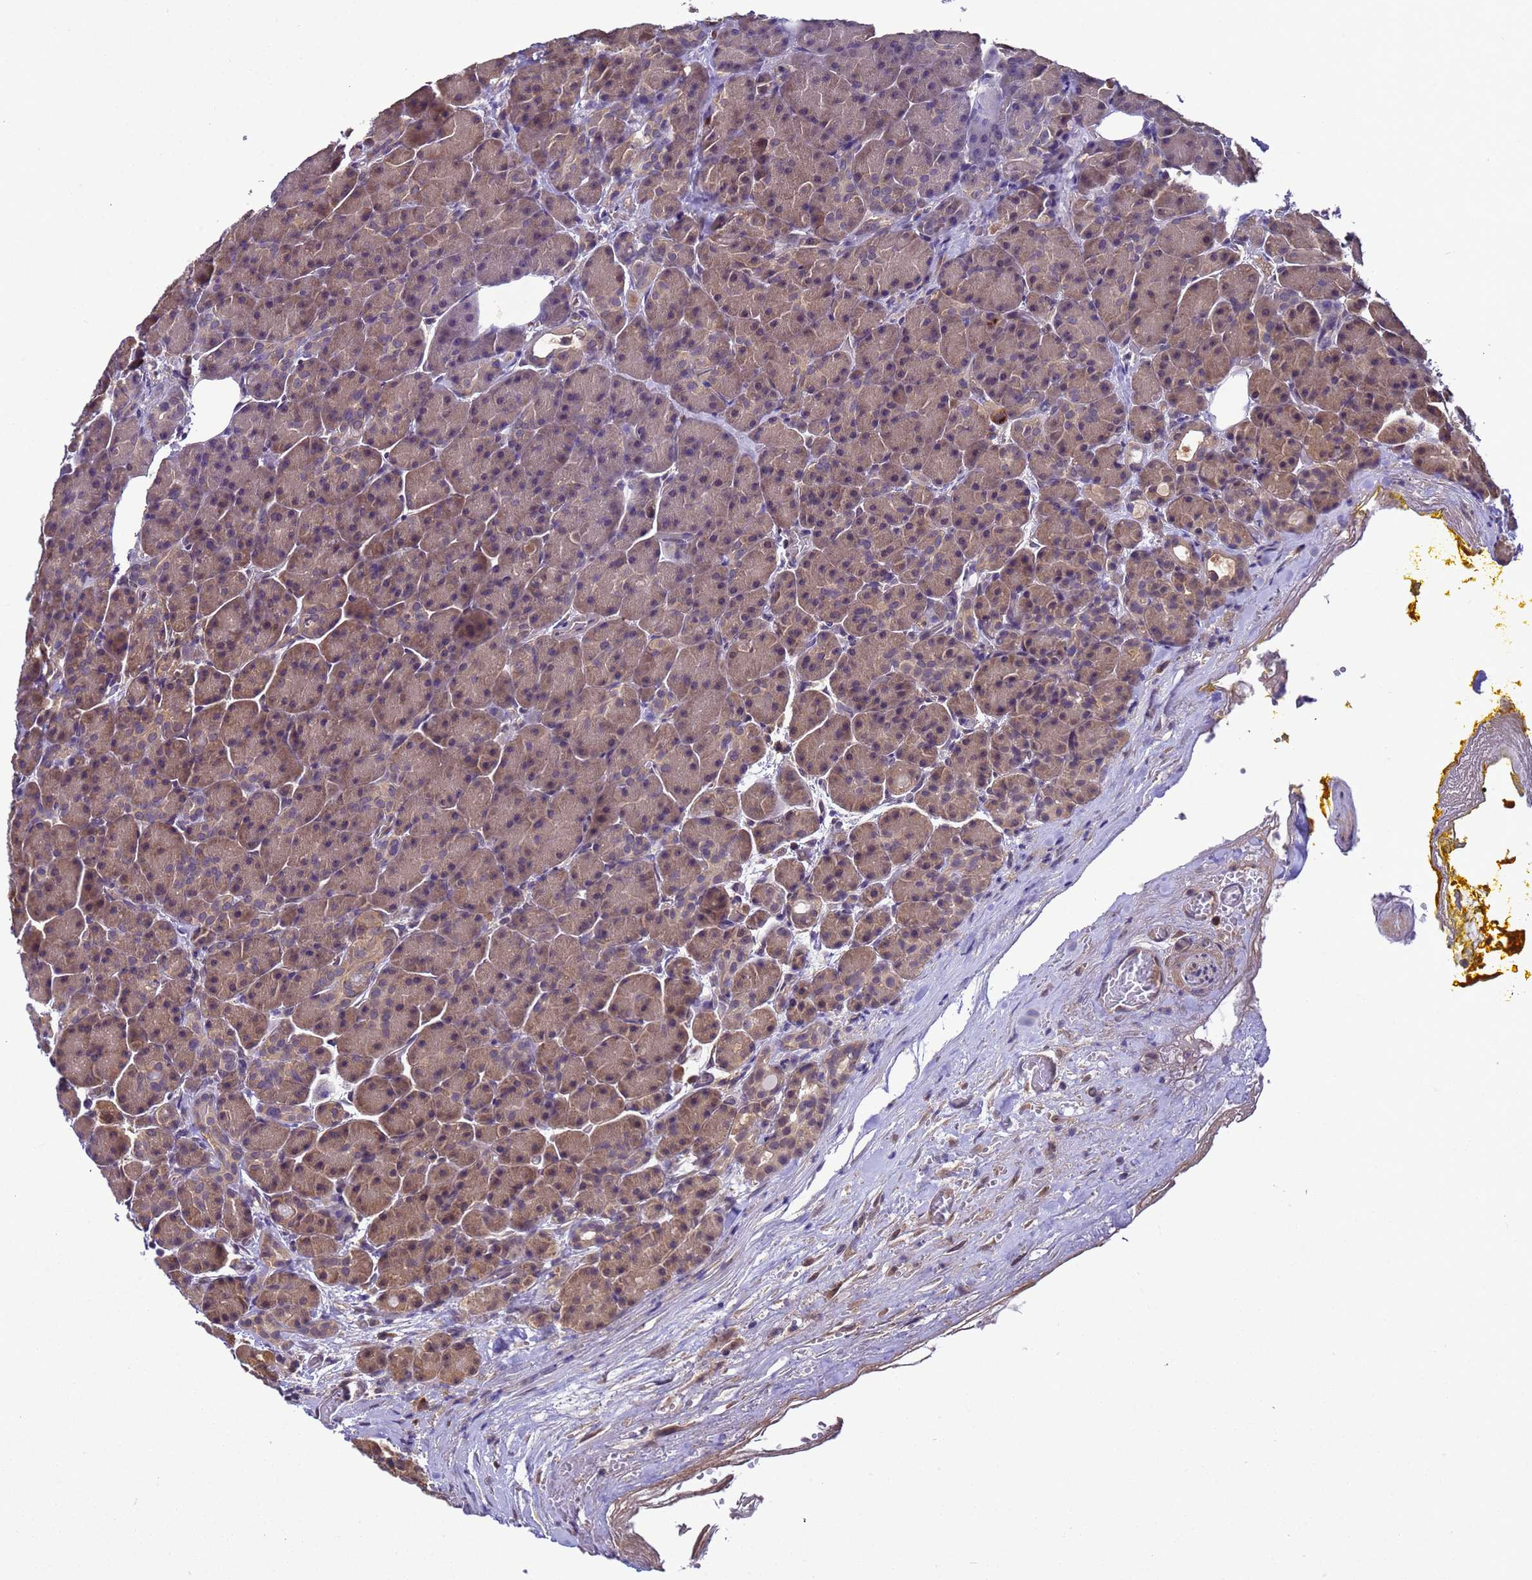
{"staining": {"intensity": "moderate", "quantity": ">75%", "location": "cytoplasmic/membranous"}, "tissue": "pancreas", "cell_type": "Exocrine glandular cells", "image_type": "normal", "snomed": [{"axis": "morphology", "description": "Normal tissue, NOS"}, {"axis": "topography", "description": "Pancreas"}], "caption": "Immunohistochemistry (IHC) staining of benign pancreas, which displays medium levels of moderate cytoplasmic/membranous positivity in approximately >75% of exocrine glandular cells indicating moderate cytoplasmic/membranous protein expression. The staining was performed using DAB (3,3'-diaminobenzidine) (brown) for protein detection and nuclei were counterstained in hematoxylin (blue).", "gene": "ZFP69B", "patient": {"sex": "male", "age": 63}}